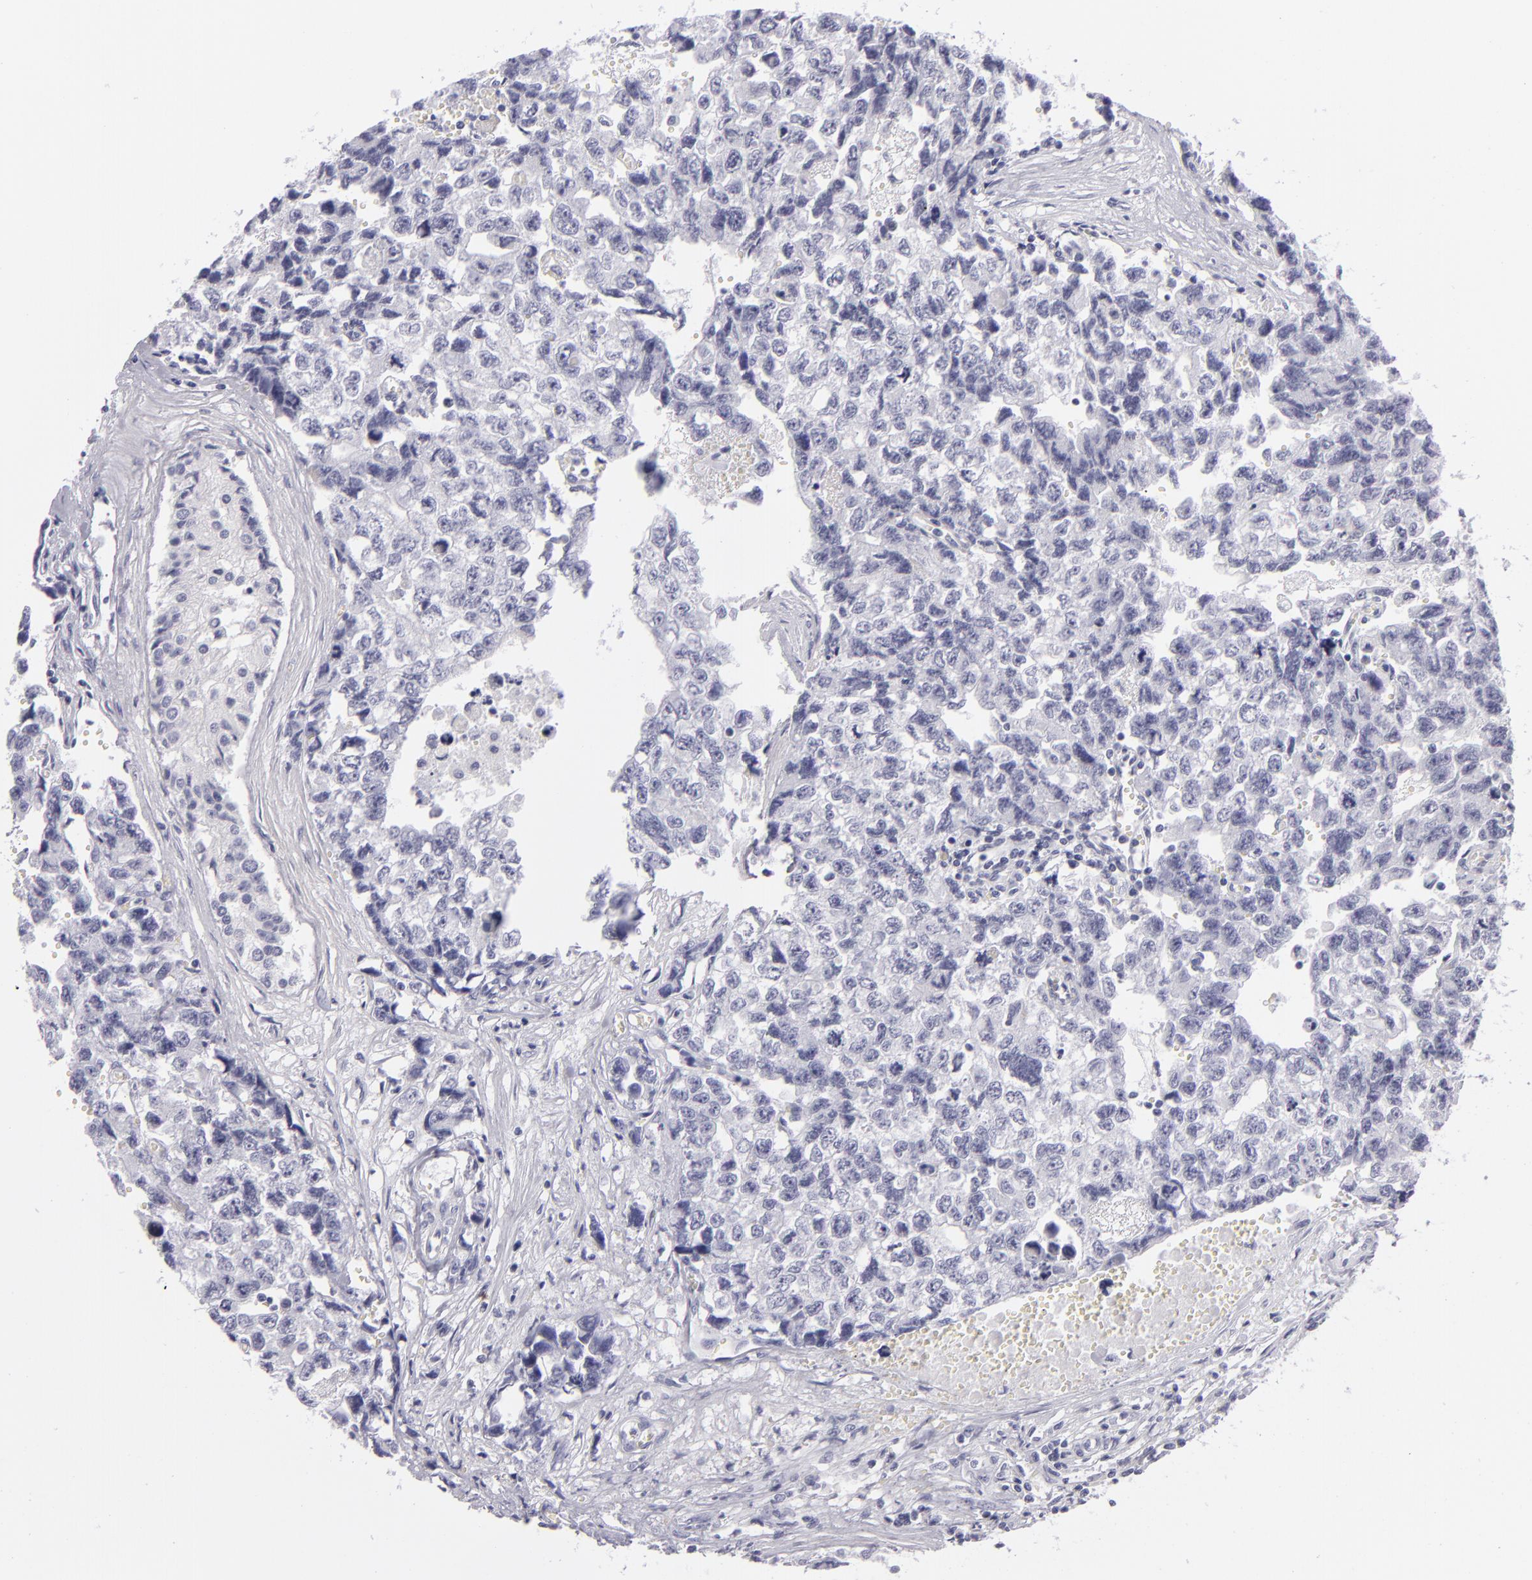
{"staining": {"intensity": "negative", "quantity": "none", "location": "none"}, "tissue": "testis cancer", "cell_type": "Tumor cells", "image_type": "cancer", "snomed": [{"axis": "morphology", "description": "Carcinoma, Embryonal, NOS"}, {"axis": "topography", "description": "Testis"}], "caption": "High magnification brightfield microscopy of testis cancer stained with DAB (brown) and counterstained with hematoxylin (blue): tumor cells show no significant staining. (Stains: DAB IHC with hematoxylin counter stain, Microscopy: brightfield microscopy at high magnification).", "gene": "VIL1", "patient": {"sex": "male", "age": 31}}